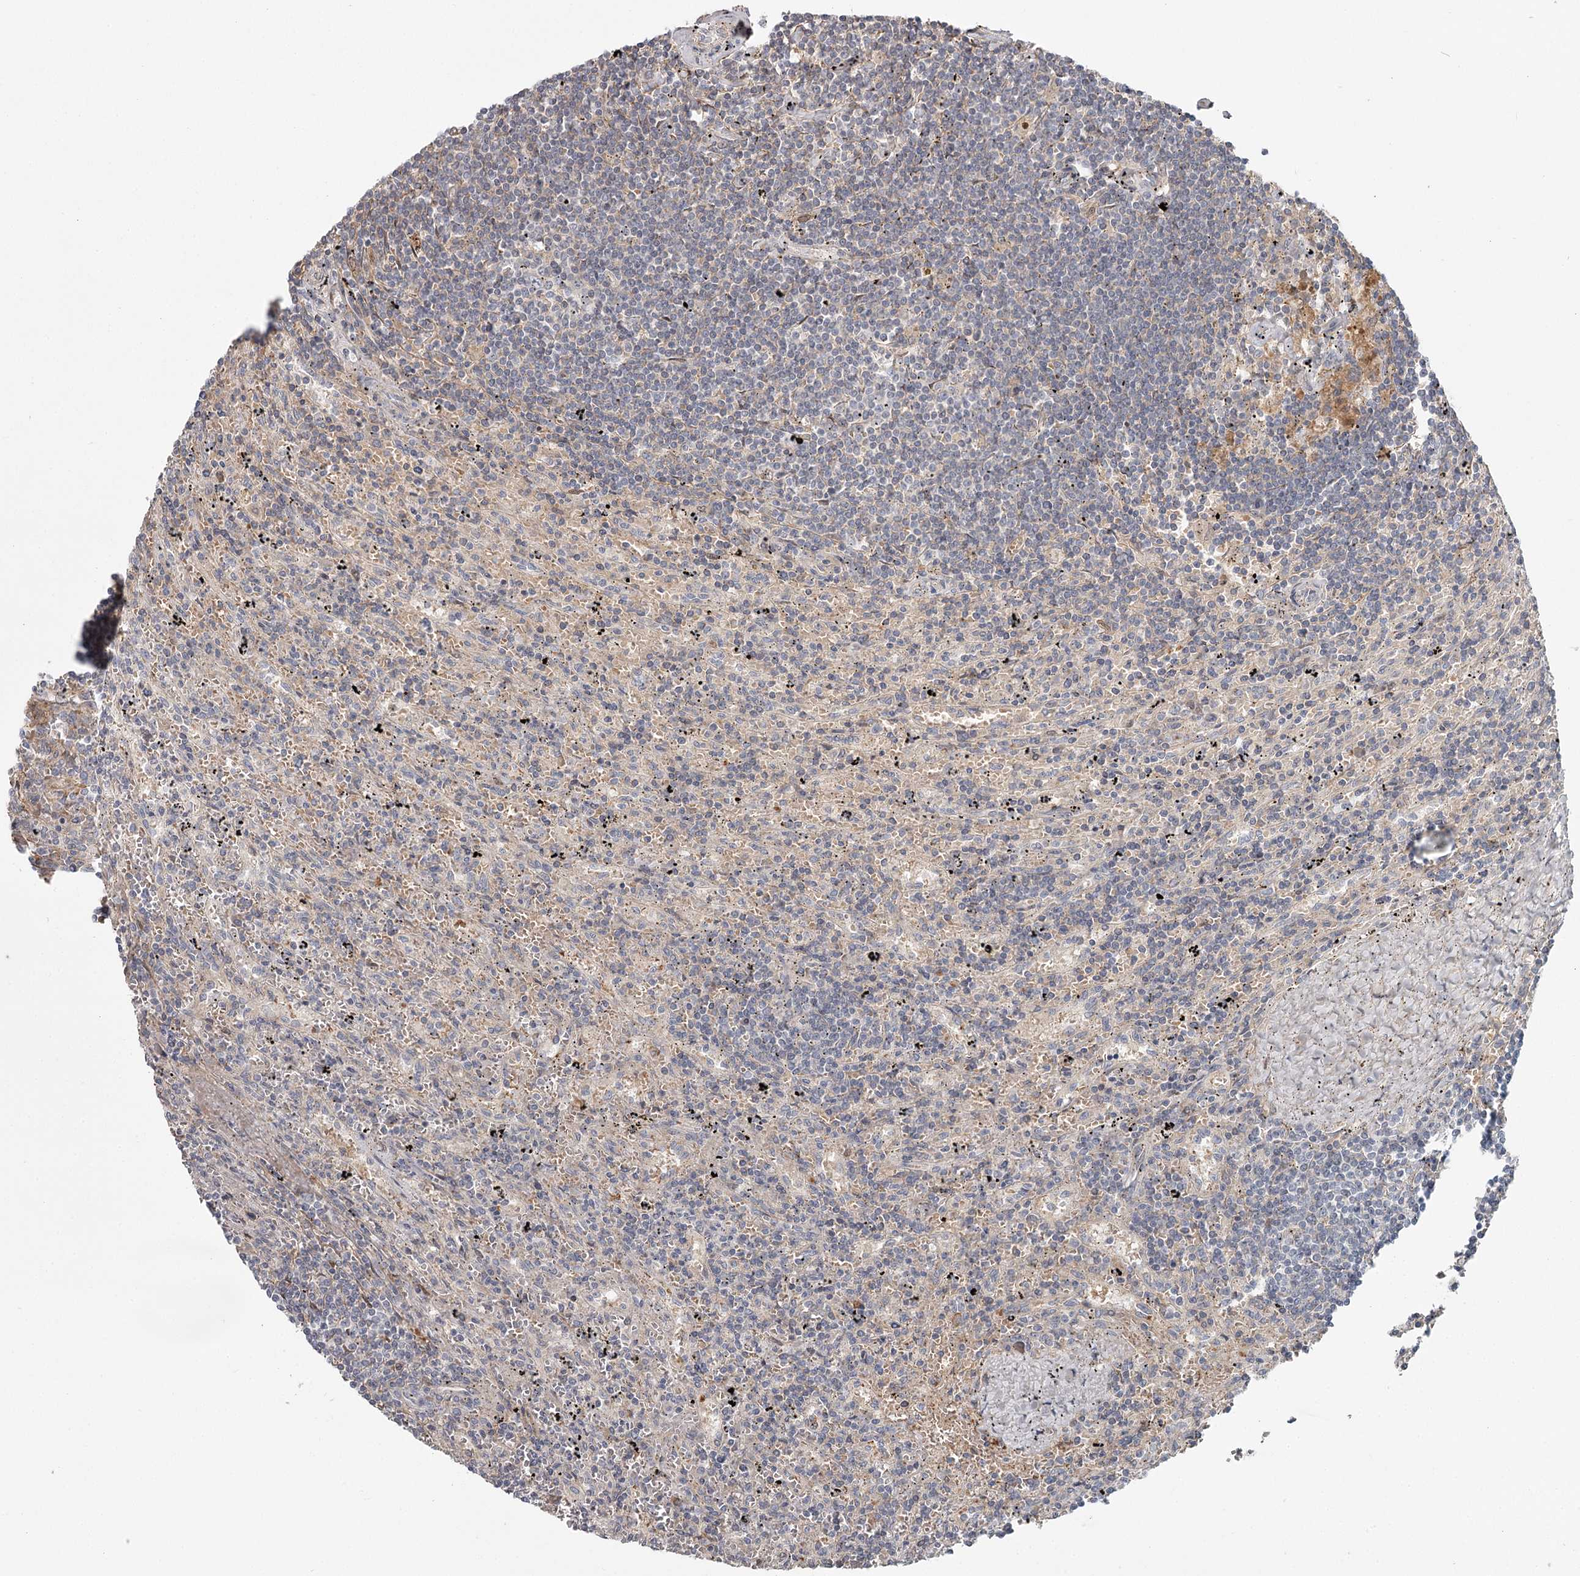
{"staining": {"intensity": "weak", "quantity": "<25%", "location": "cytoplasmic/membranous"}, "tissue": "lymphoma", "cell_type": "Tumor cells", "image_type": "cancer", "snomed": [{"axis": "morphology", "description": "Malignant lymphoma, non-Hodgkin's type, Low grade"}, {"axis": "topography", "description": "Spleen"}], "caption": "High power microscopy image of an IHC photomicrograph of lymphoma, revealing no significant staining in tumor cells.", "gene": "DHRS9", "patient": {"sex": "male", "age": 76}}